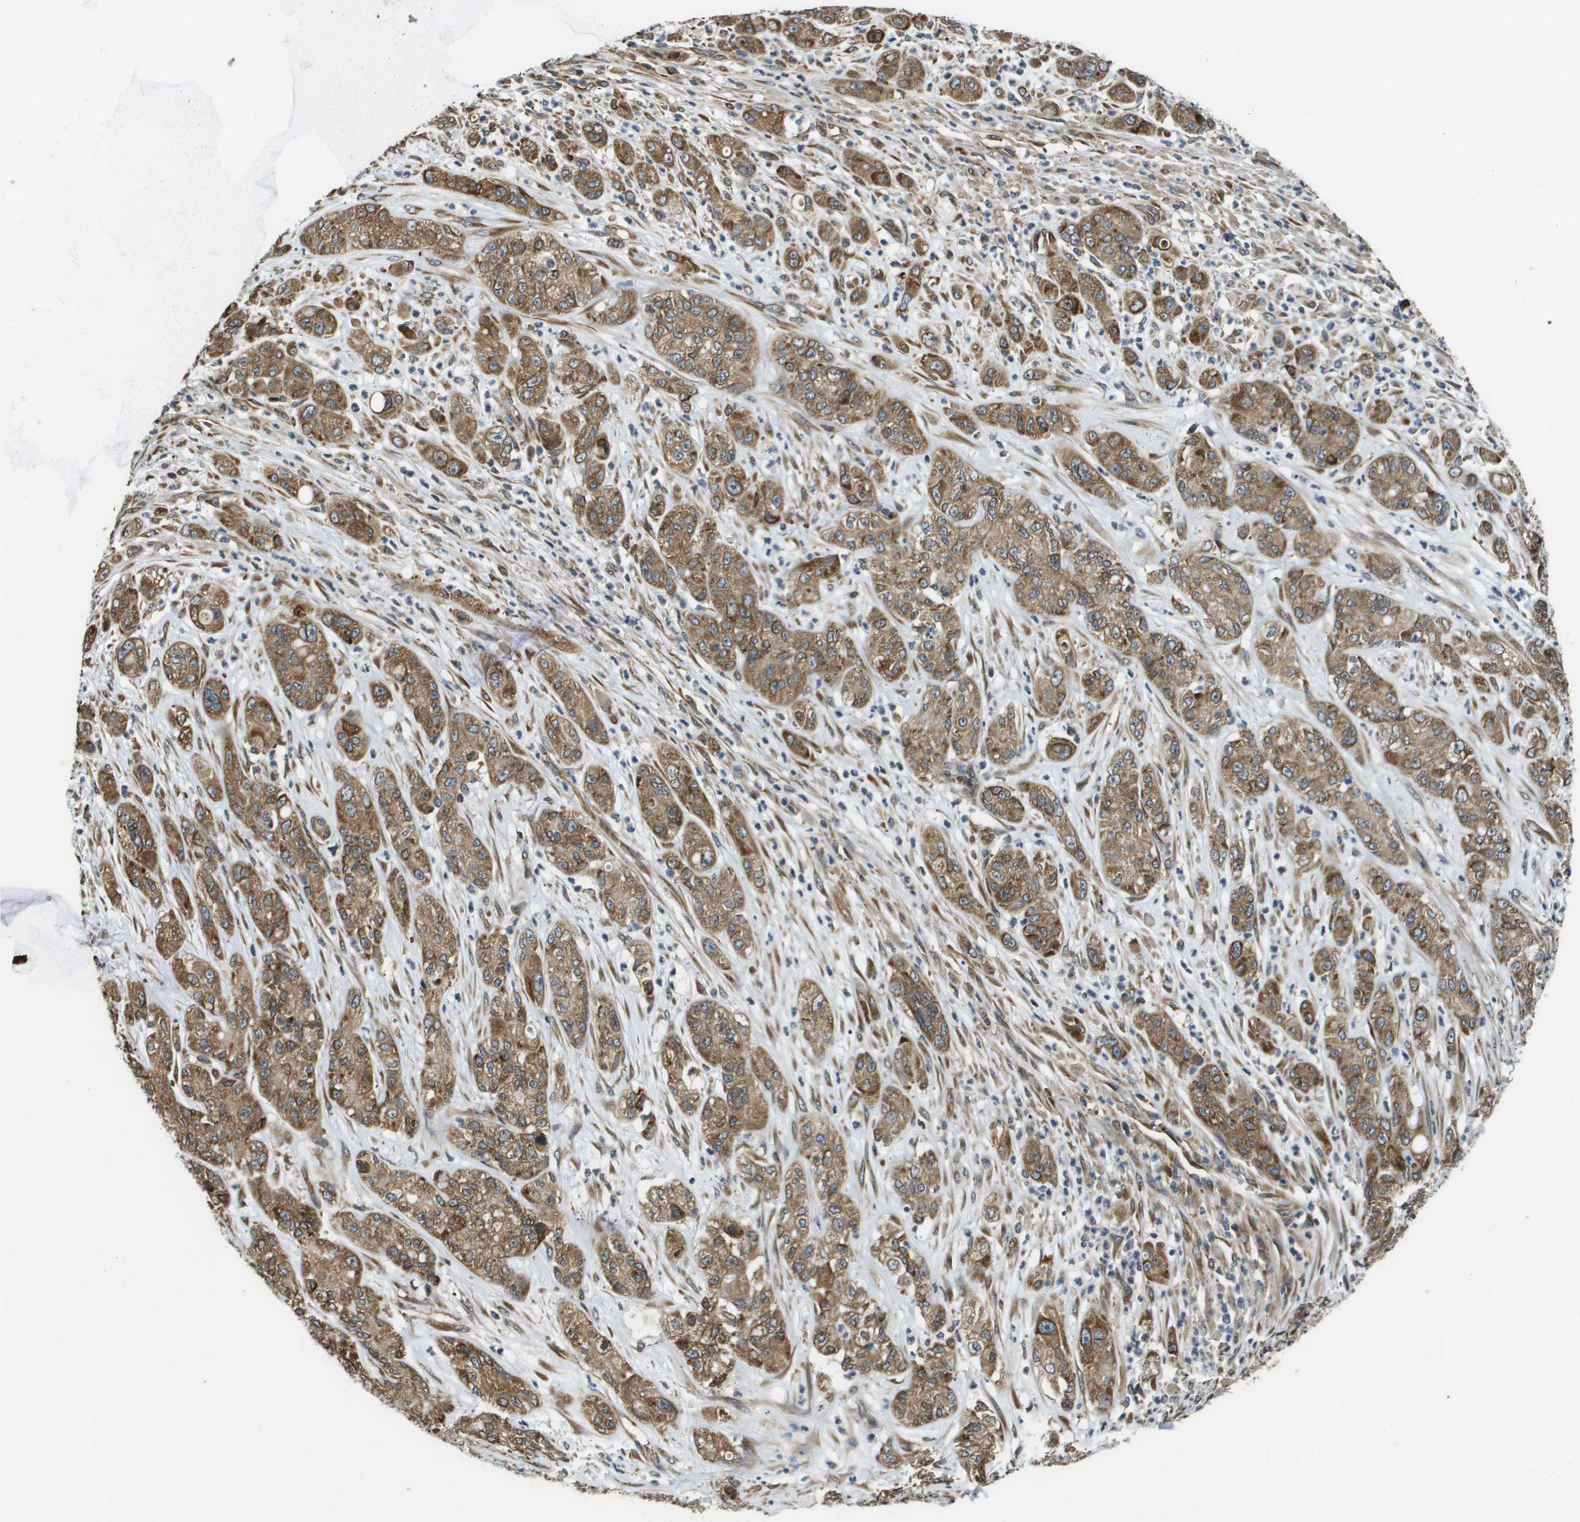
{"staining": {"intensity": "moderate", "quantity": ">75%", "location": "cytoplasmic/membranous"}, "tissue": "pancreatic cancer", "cell_type": "Tumor cells", "image_type": "cancer", "snomed": [{"axis": "morphology", "description": "Adenocarcinoma, NOS"}, {"axis": "topography", "description": "Pancreas"}], "caption": "IHC staining of pancreatic adenocarcinoma, which shows medium levels of moderate cytoplasmic/membranous expression in approximately >75% of tumor cells indicating moderate cytoplasmic/membranous protein expression. The staining was performed using DAB (3,3'-diaminobenzidine) (brown) for protein detection and nuclei were counterstained in hematoxylin (blue).", "gene": "SEC62", "patient": {"sex": "female", "age": 78}}